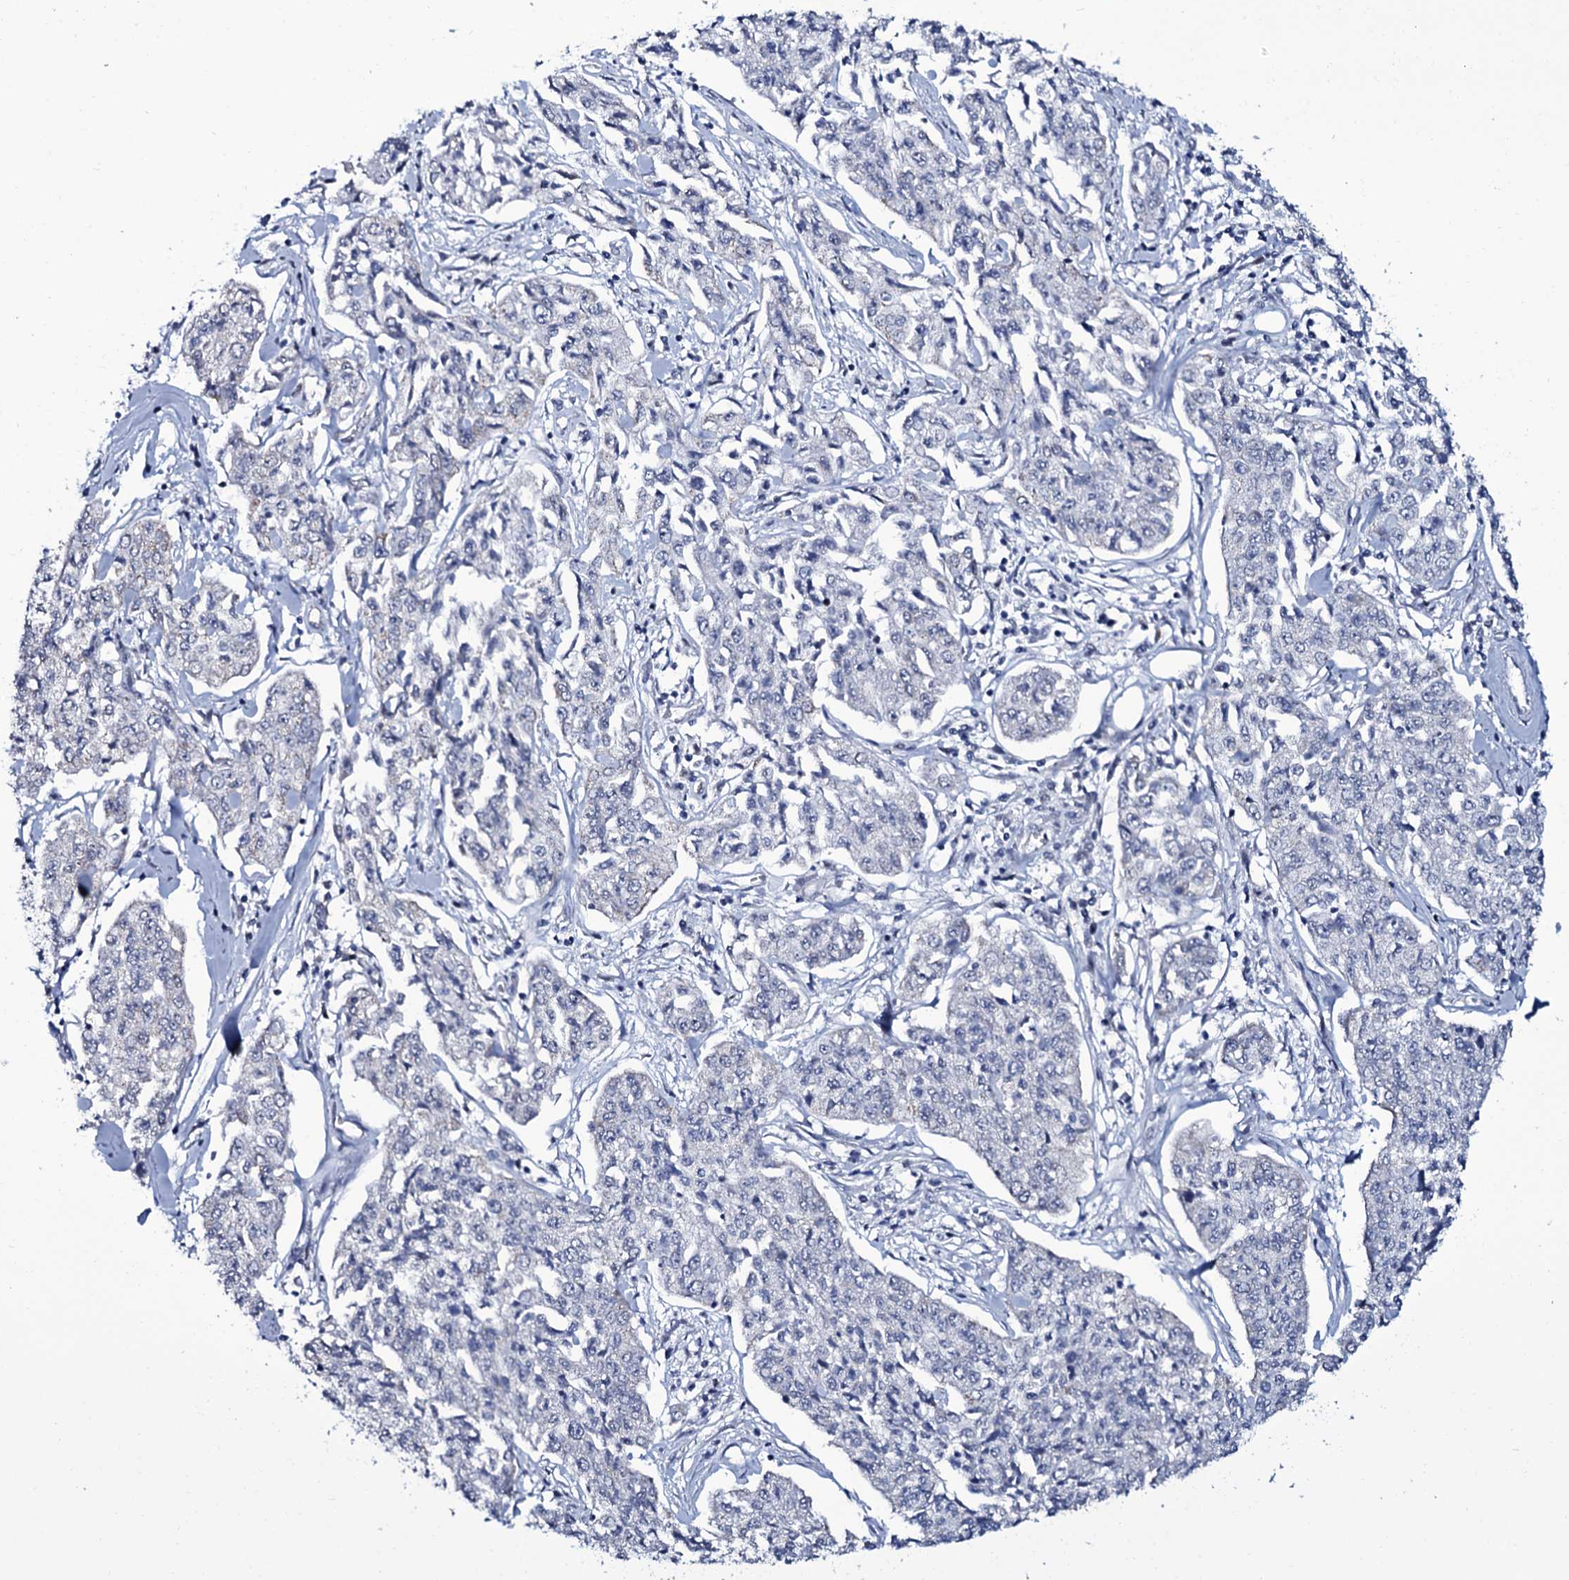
{"staining": {"intensity": "negative", "quantity": "none", "location": "none"}, "tissue": "cervical cancer", "cell_type": "Tumor cells", "image_type": "cancer", "snomed": [{"axis": "morphology", "description": "Squamous cell carcinoma, NOS"}, {"axis": "topography", "description": "Cervix"}], "caption": "Cervical cancer (squamous cell carcinoma) stained for a protein using immunohistochemistry (IHC) shows no expression tumor cells.", "gene": "WIPF3", "patient": {"sex": "female", "age": 35}}